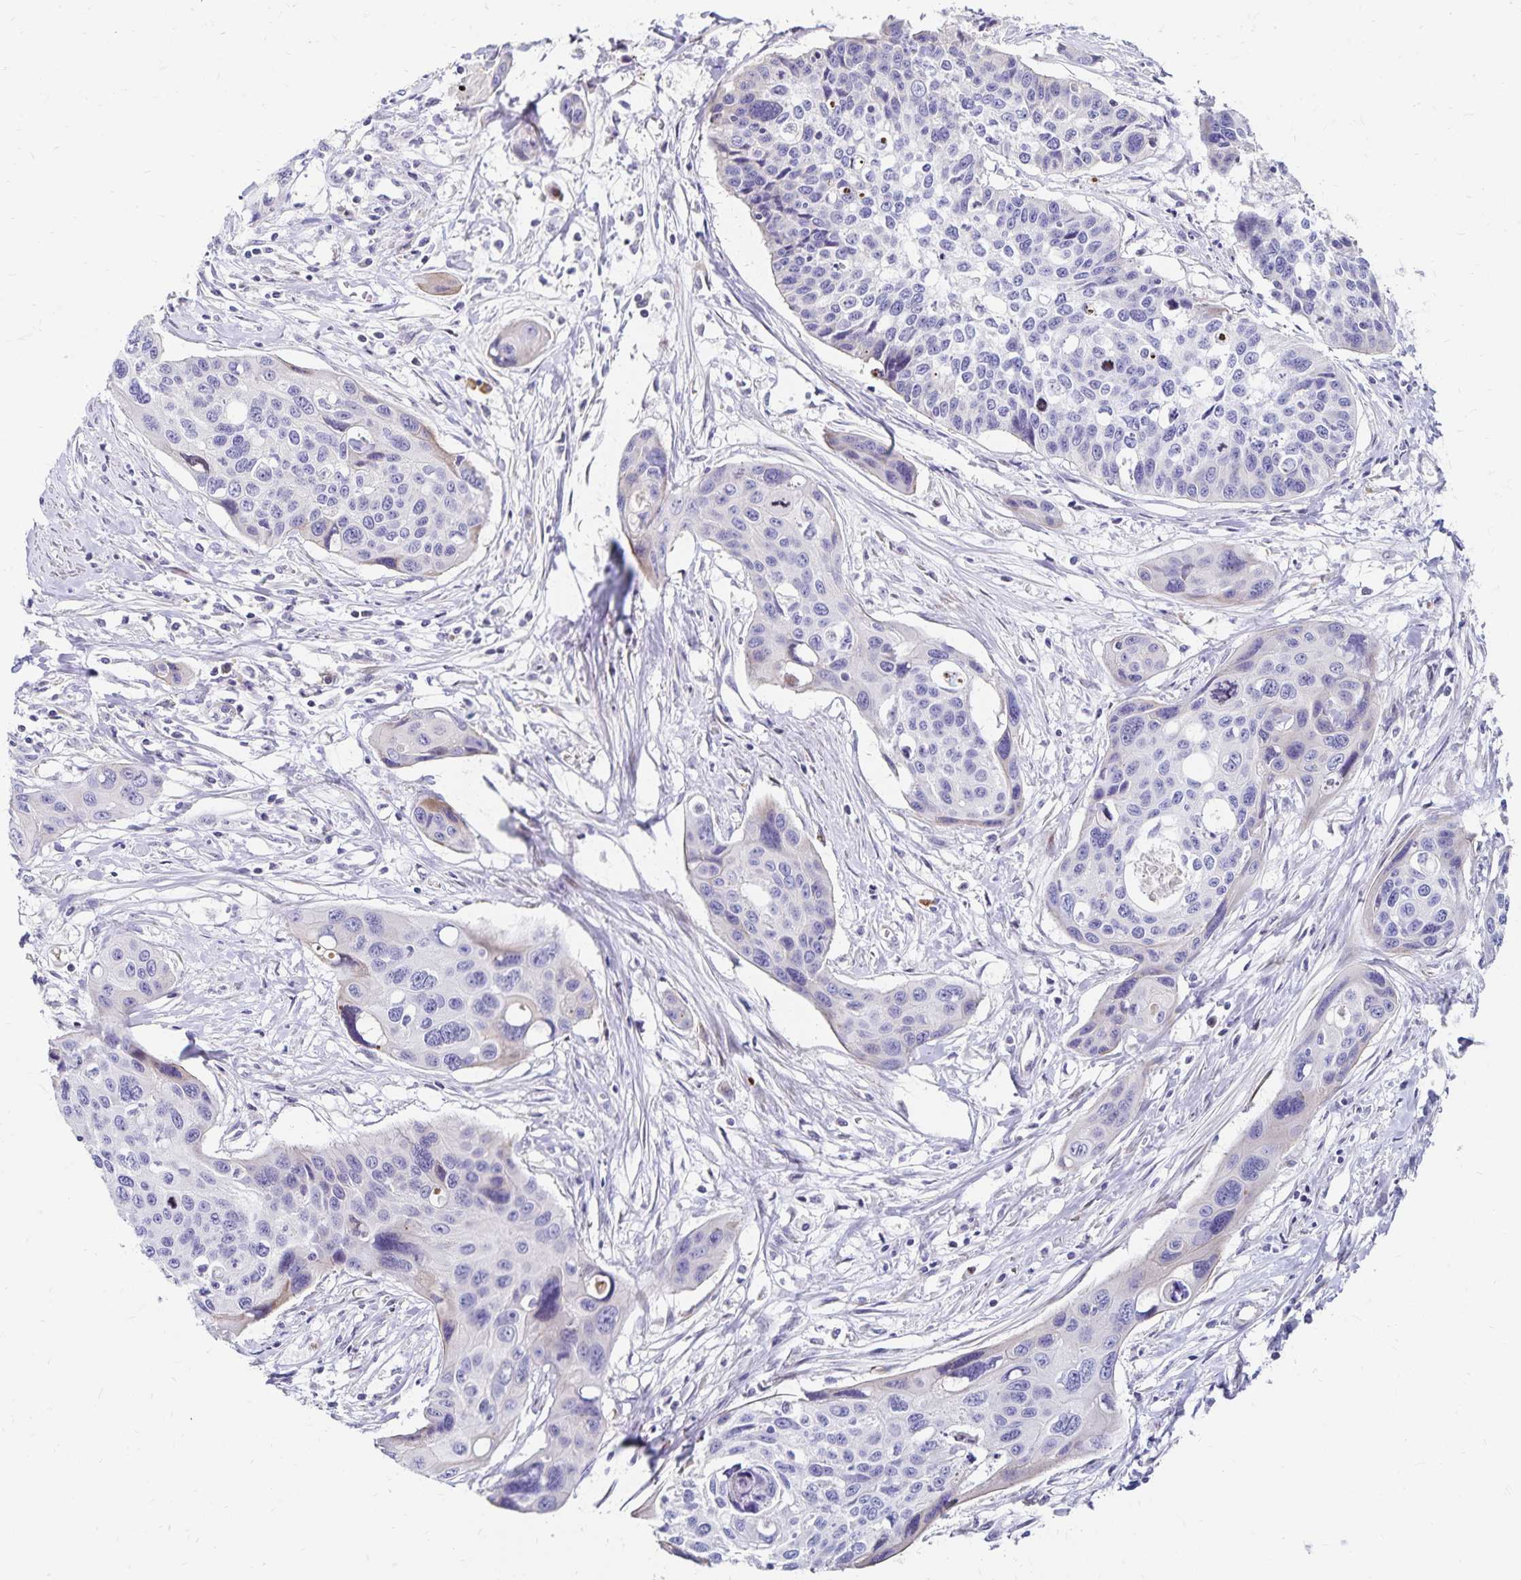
{"staining": {"intensity": "negative", "quantity": "none", "location": "none"}, "tissue": "cervical cancer", "cell_type": "Tumor cells", "image_type": "cancer", "snomed": [{"axis": "morphology", "description": "Squamous cell carcinoma, NOS"}, {"axis": "topography", "description": "Cervix"}], "caption": "Immunohistochemistry of cervical squamous cell carcinoma shows no expression in tumor cells. The staining is performed using DAB (3,3'-diaminobenzidine) brown chromogen with nuclei counter-stained in using hematoxylin.", "gene": "NECAP1", "patient": {"sex": "female", "age": 31}}